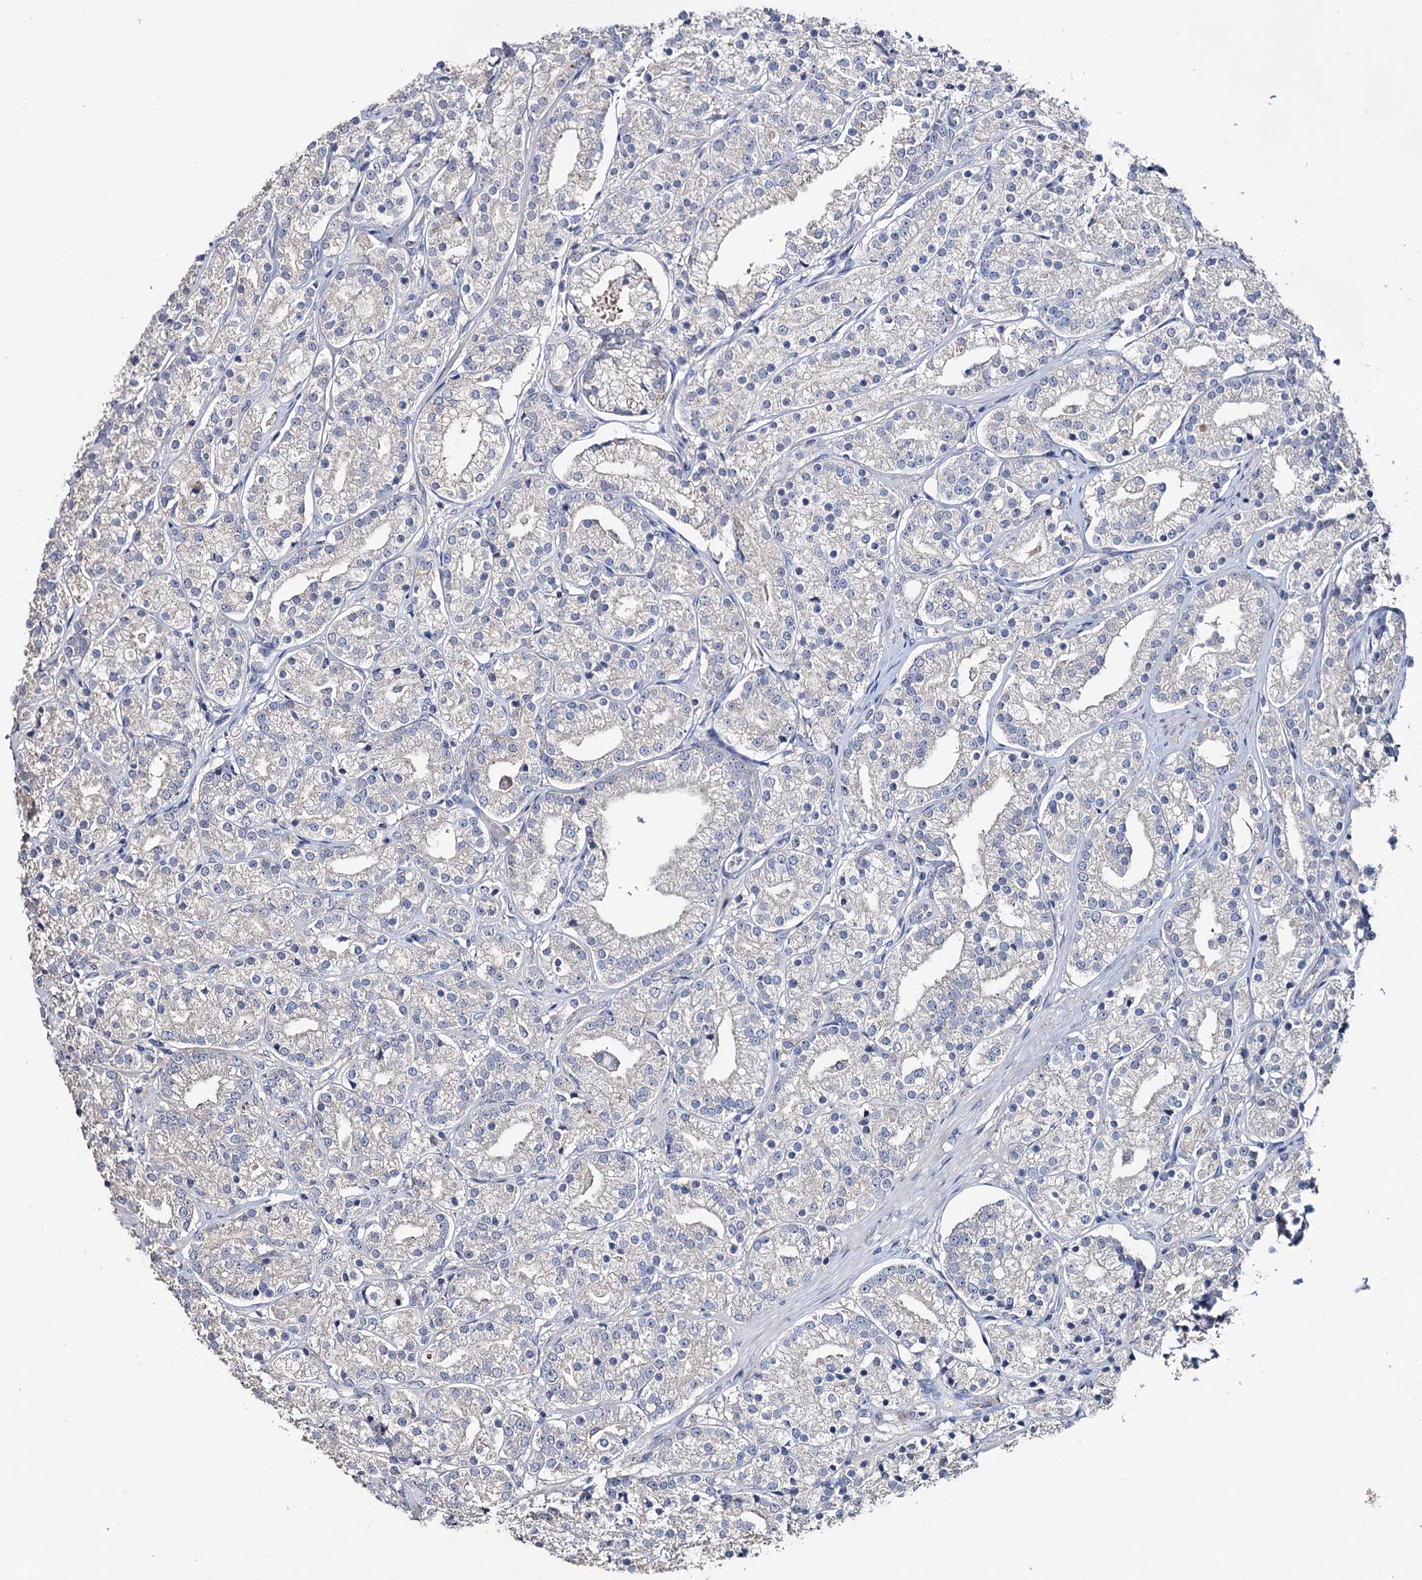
{"staining": {"intensity": "negative", "quantity": "none", "location": "none"}, "tissue": "prostate cancer", "cell_type": "Tumor cells", "image_type": "cancer", "snomed": [{"axis": "morphology", "description": "Adenocarcinoma, High grade"}, {"axis": "topography", "description": "Prostate"}], "caption": "Photomicrograph shows no protein positivity in tumor cells of prostate cancer tissue. (Brightfield microscopy of DAB immunohistochemistry at high magnification).", "gene": "EPB41L5", "patient": {"sex": "male", "age": 69}}